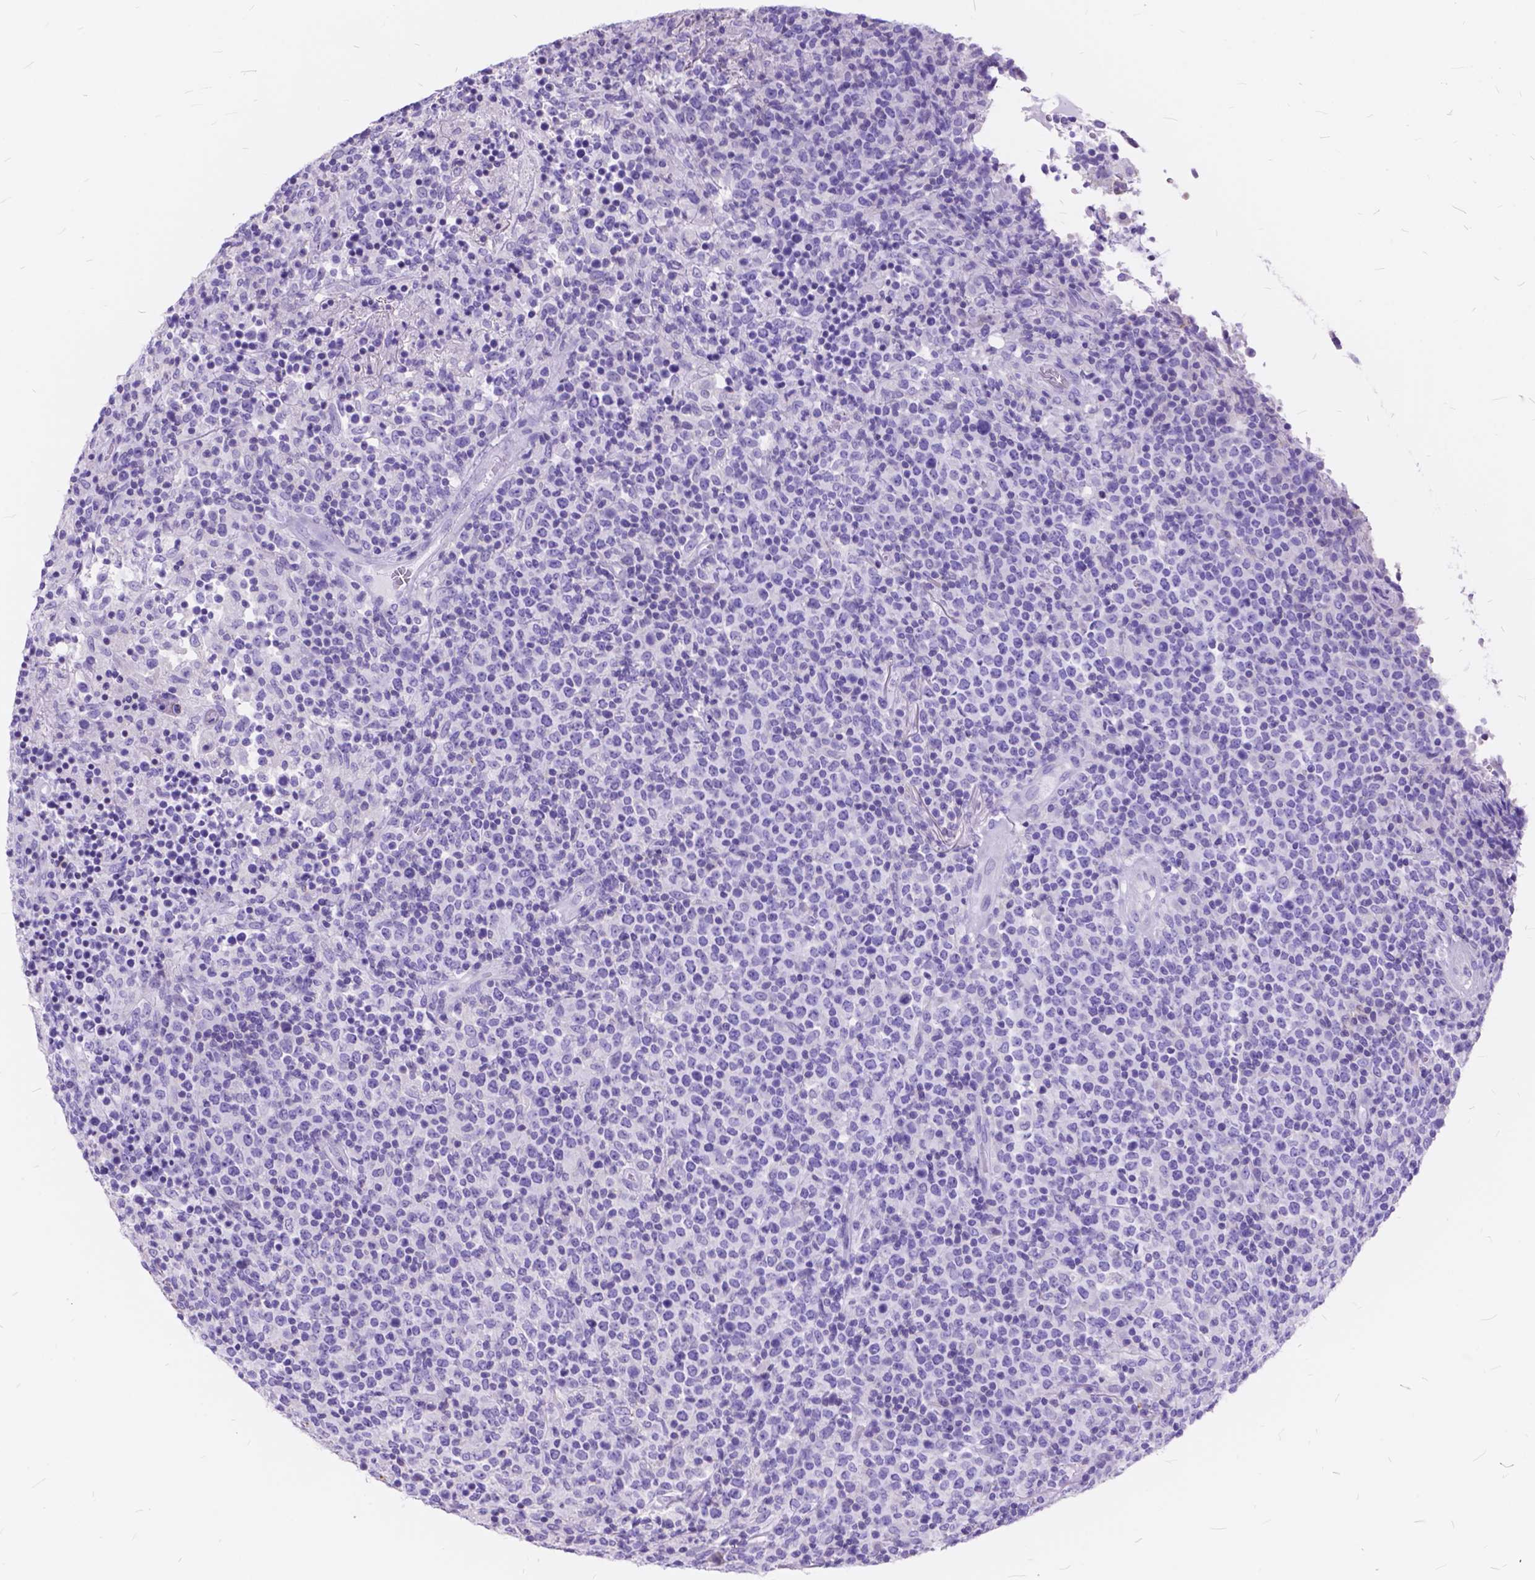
{"staining": {"intensity": "negative", "quantity": "none", "location": "none"}, "tissue": "lymphoma", "cell_type": "Tumor cells", "image_type": "cancer", "snomed": [{"axis": "morphology", "description": "Malignant lymphoma, non-Hodgkin's type, High grade"}, {"axis": "topography", "description": "Lung"}], "caption": "Image shows no significant protein positivity in tumor cells of lymphoma.", "gene": "FOXL2", "patient": {"sex": "male", "age": 79}}